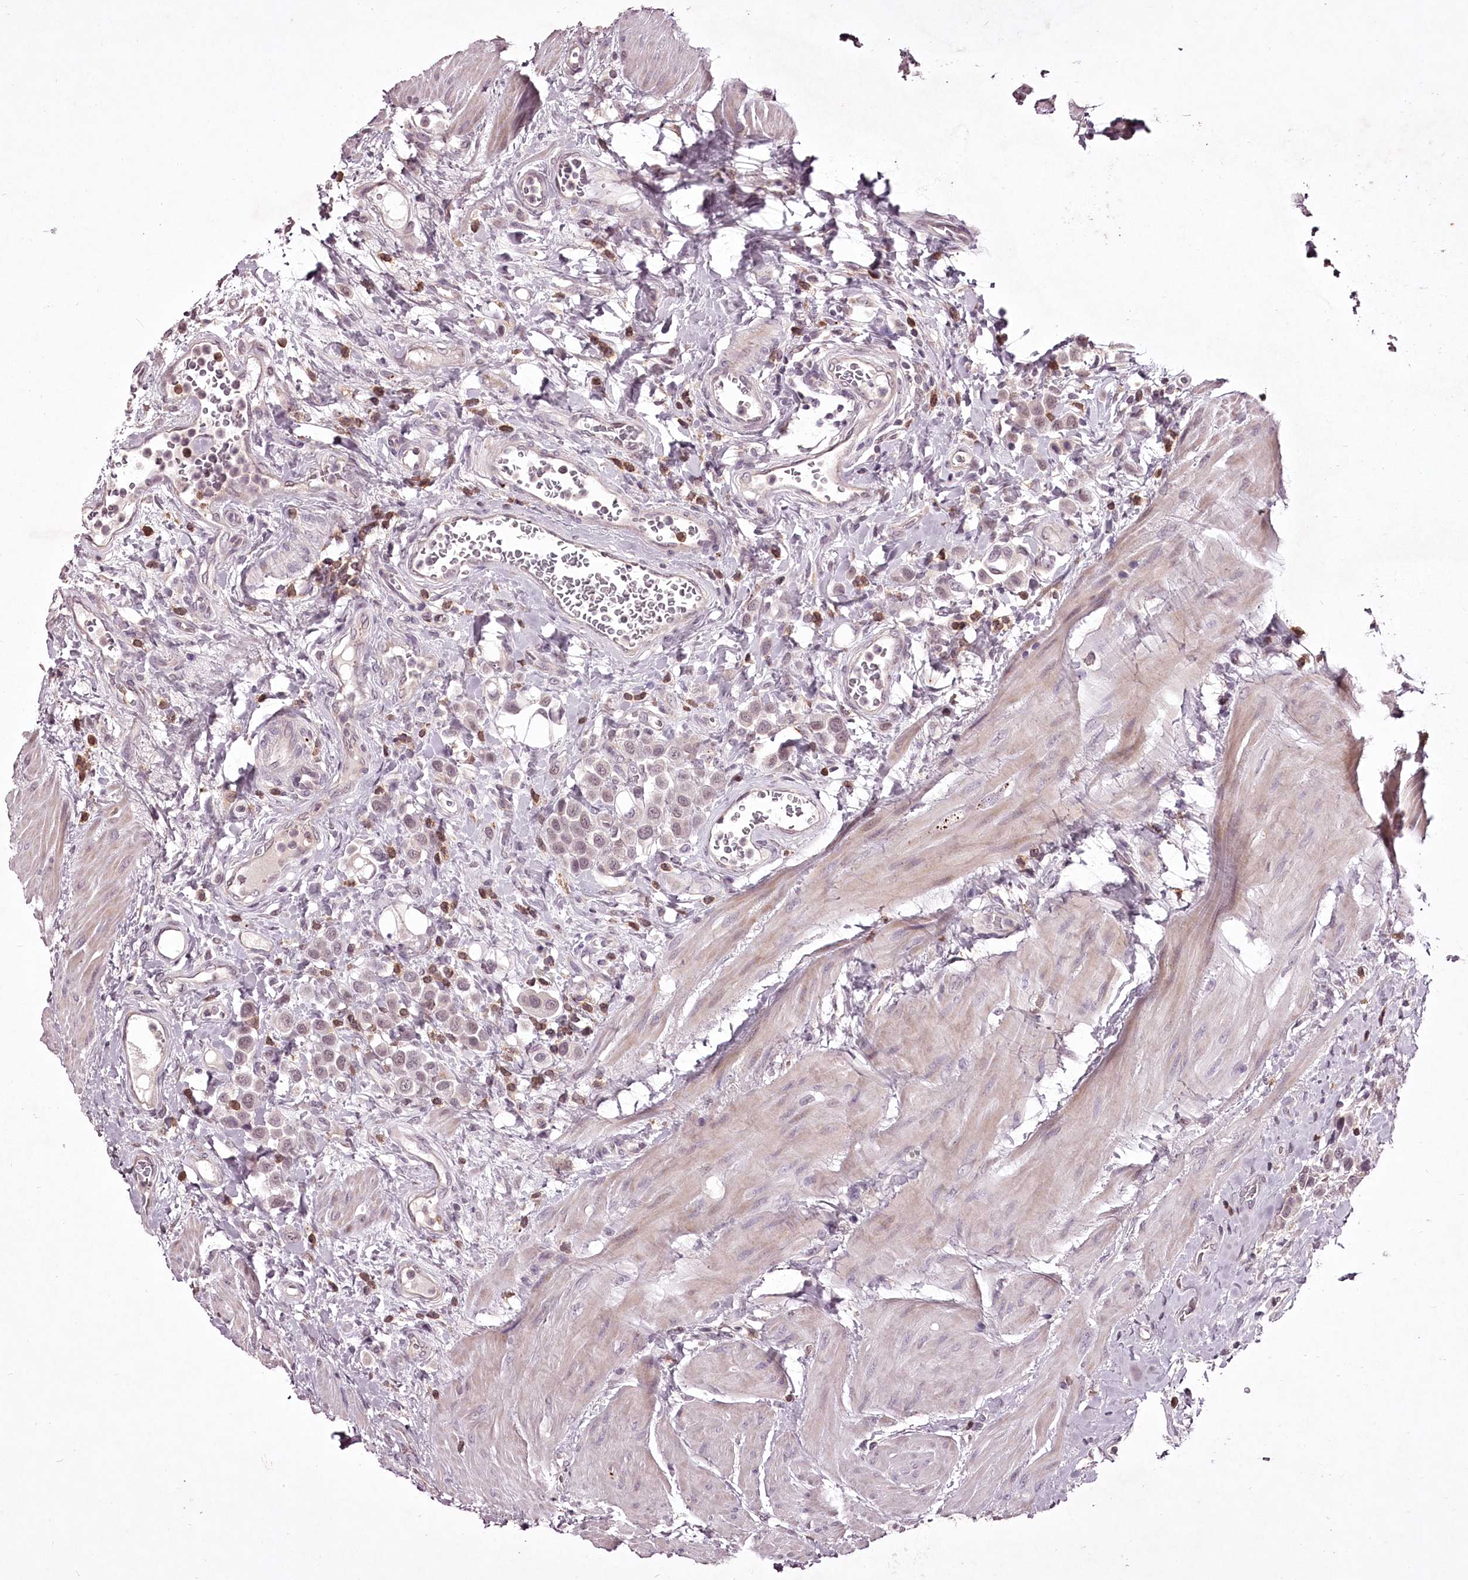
{"staining": {"intensity": "weak", "quantity": "25%-75%", "location": "nuclear"}, "tissue": "urothelial cancer", "cell_type": "Tumor cells", "image_type": "cancer", "snomed": [{"axis": "morphology", "description": "Urothelial carcinoma, High grade"}, {"axis": "topography", "description": "Urinary bladder"}], "caption": "DAB immunohistochemical staining of high-grade urothelial carcinoma demonstrates weak nuclear protein positivity in approximately 25%-75% of tumor cells.", "gene": "ADRA1D", "patient": {"sex": "male", "age": 50}}